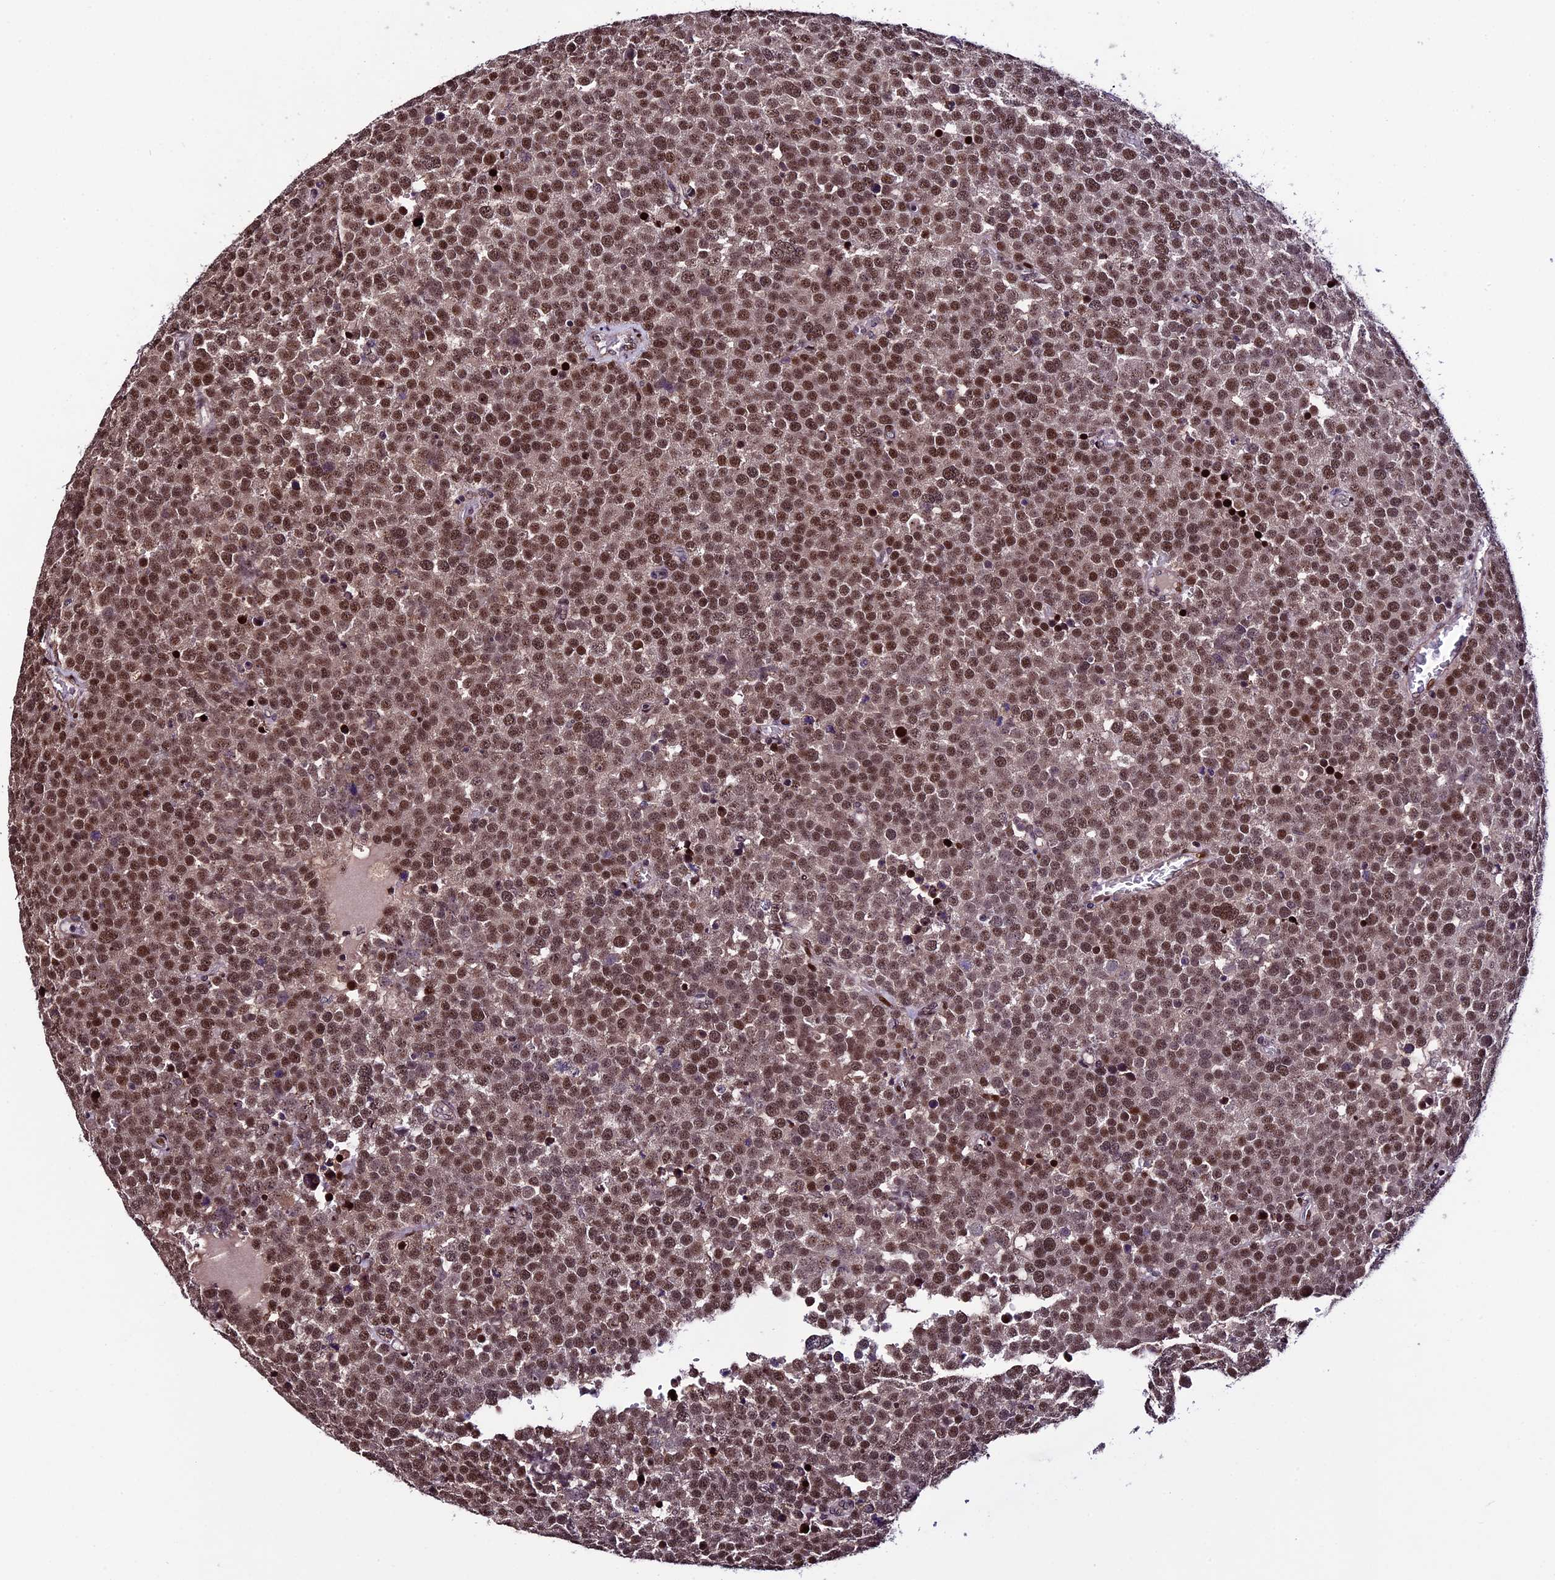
{"staining": {"intensity": "moderate", "quantity": ">75%", "location": "nuclear"}, "tissue": "testis cancer", "cell_type": "Tumor cells", "image_type": "cancer", "snomed": [{"axis": "morphology", "description": "Seminoma, NOS"}, {"axis": "topography", "description": "Testis"}], "caption": "This is an image of immunohistochemistry (IHC) staining of testis cancer, which shows moderate staining in the nuclear of tumor cells.", "gene": "TCP11L2", "patient": {"sex": "male", "age": 71}}